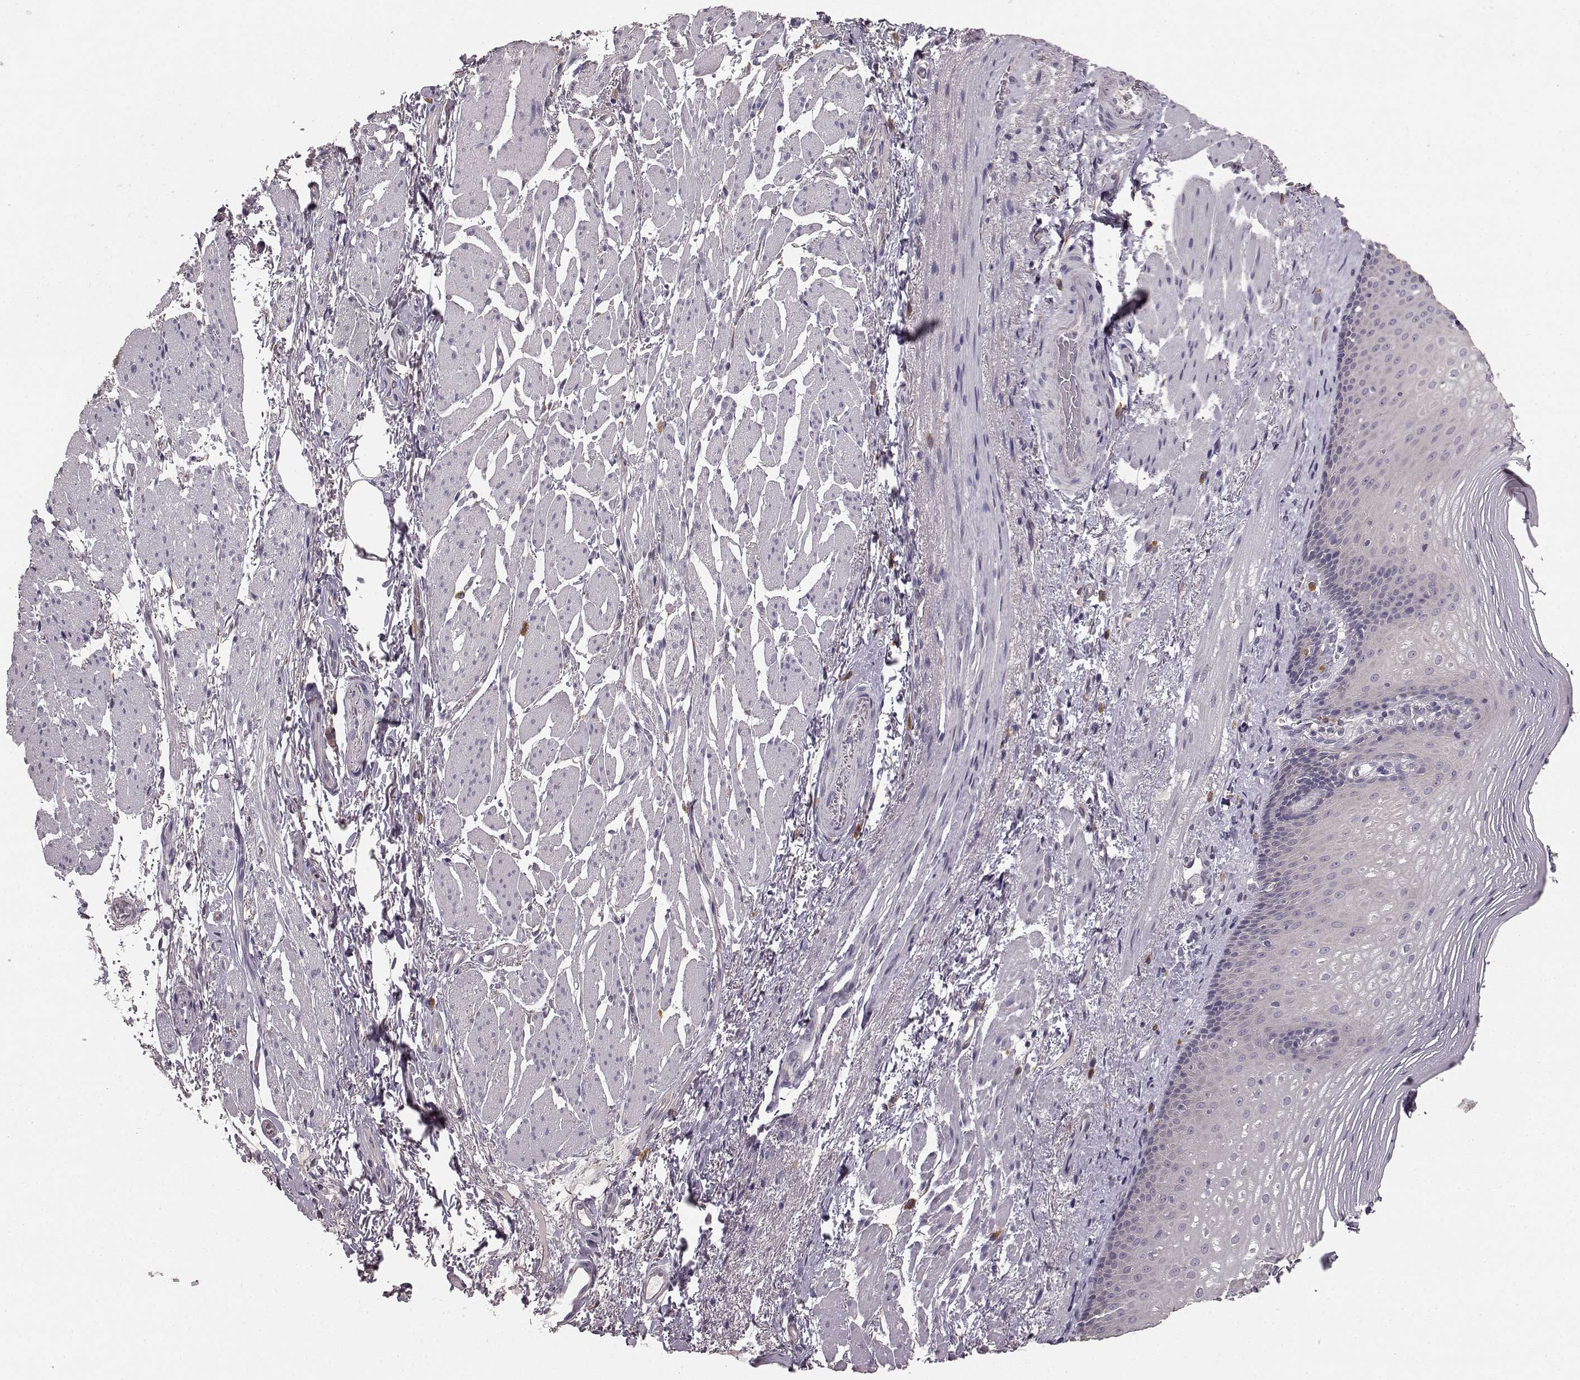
{"staining": {"intensity": "negative", "quantity": "none", "location": "none"}, "tissue": "esophagus", "cell_type": "Squamous epithelial cells", "image_type": "normal", "snomed": [{"axis": "morphology", "description": "Normal tissue, NOS"}, {"axis": "topography", "description": "Esophagus"}], "caption": "Esophagus was stained to show a protein in brown. There is no significant positivity in squamous epithelial cells. (Stains: DAB (3,3'-diaminobenzidine) immunohistochemistry (IHC) with hematoxylin counter stain, Microscopy: brightfield microscopy at high magnification).", "gene": "GHR", "patient": {"sex": "male", "age": 76}}